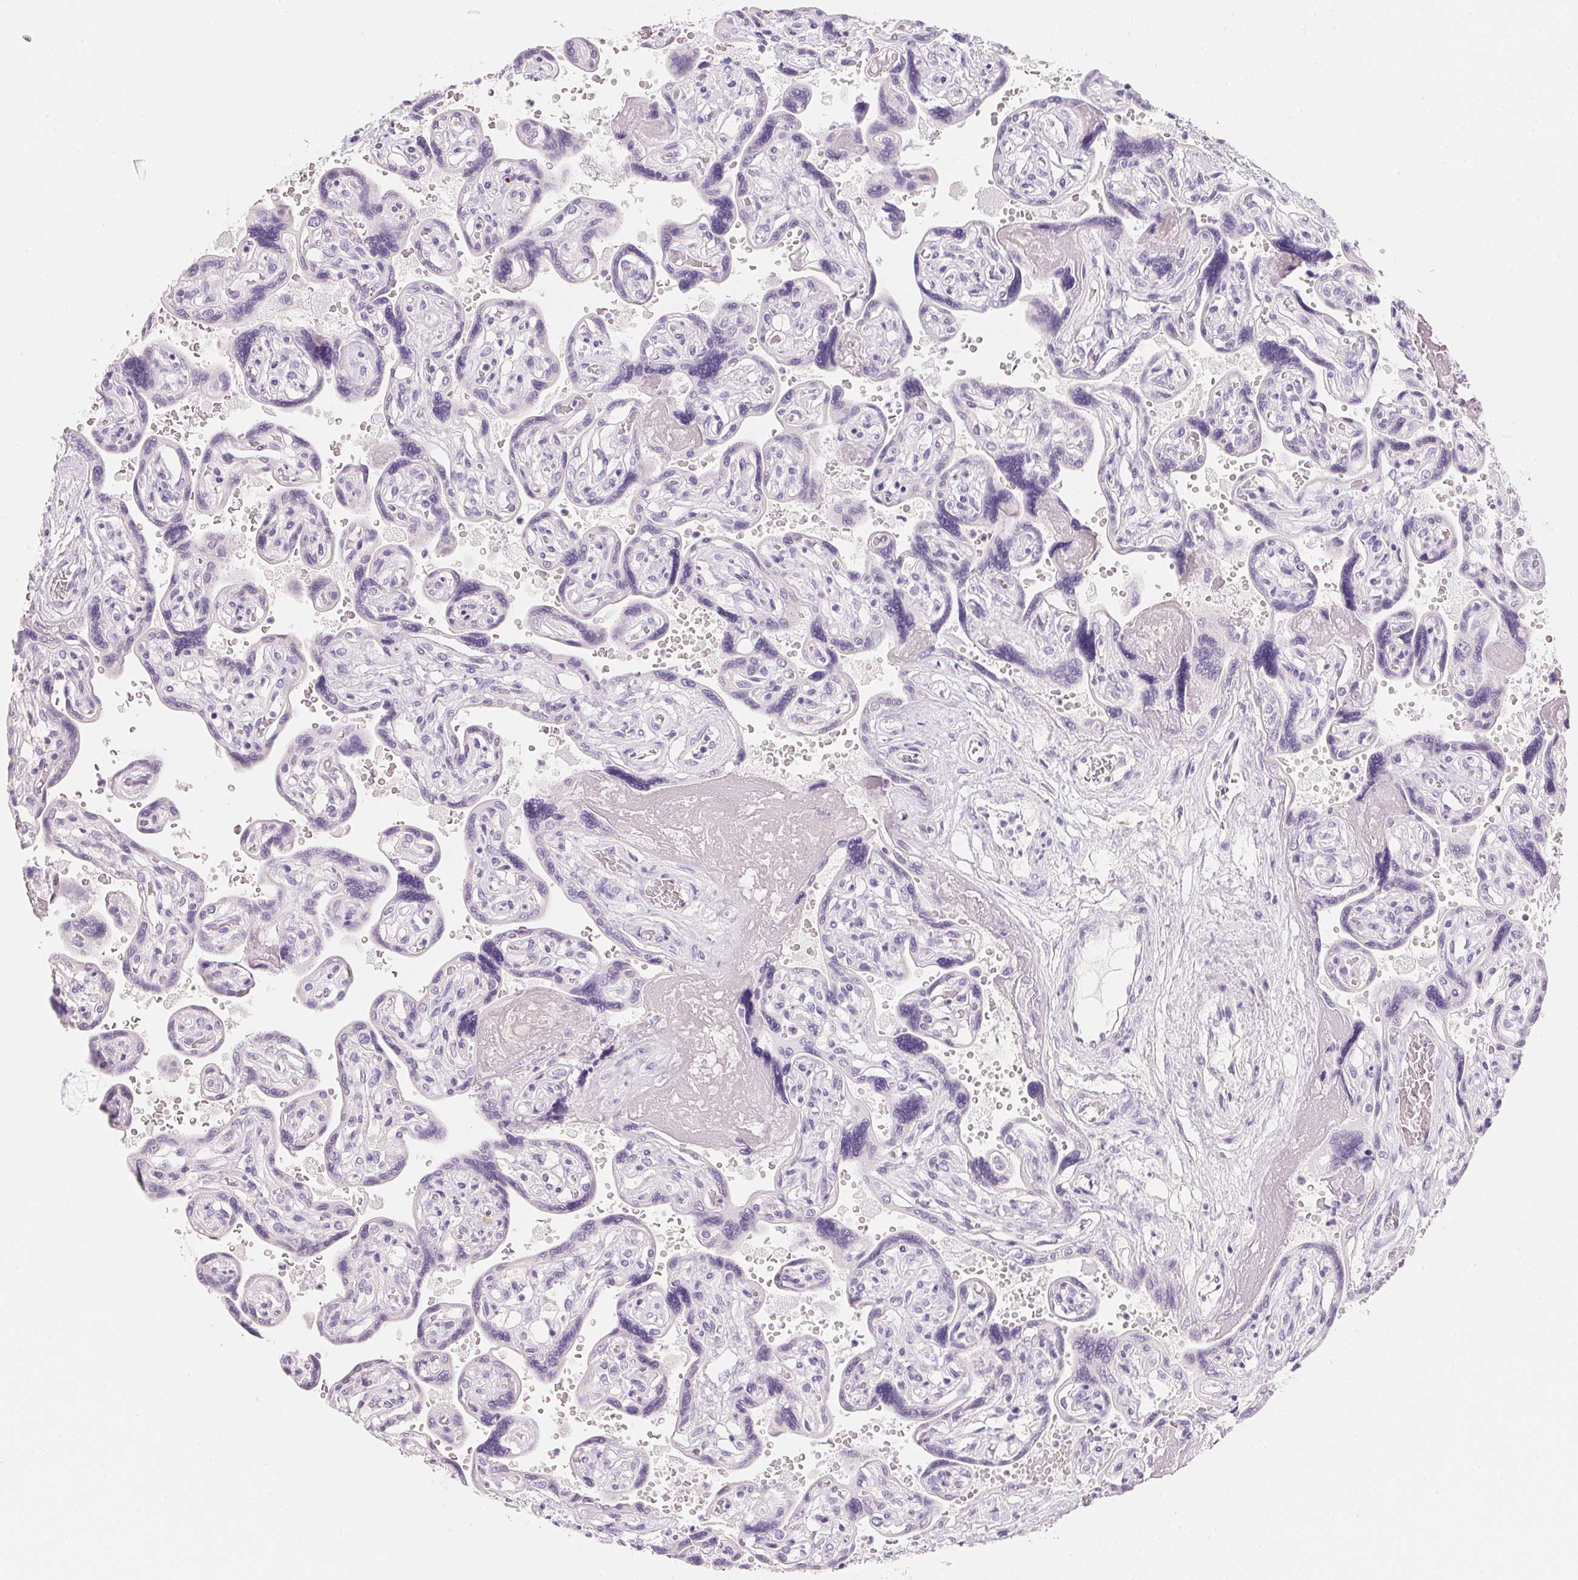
{"staining": {"intensity": "negative", "quantity": "none", "location": "none"}, "tissue": "placenta", "cell_type": "Decidual cells", "image_type": "normal", "snomed": [{"axis": "morphology", "description": "Normal tissue, NOS"}, {"axis": "topography", "description": "Placenta"}], "caption": "The photomicrograph demonstrates no significant expression in decidual cells of placenta.", "gene": "ACP3", "patient": {"sex": "female", "age": 32}}